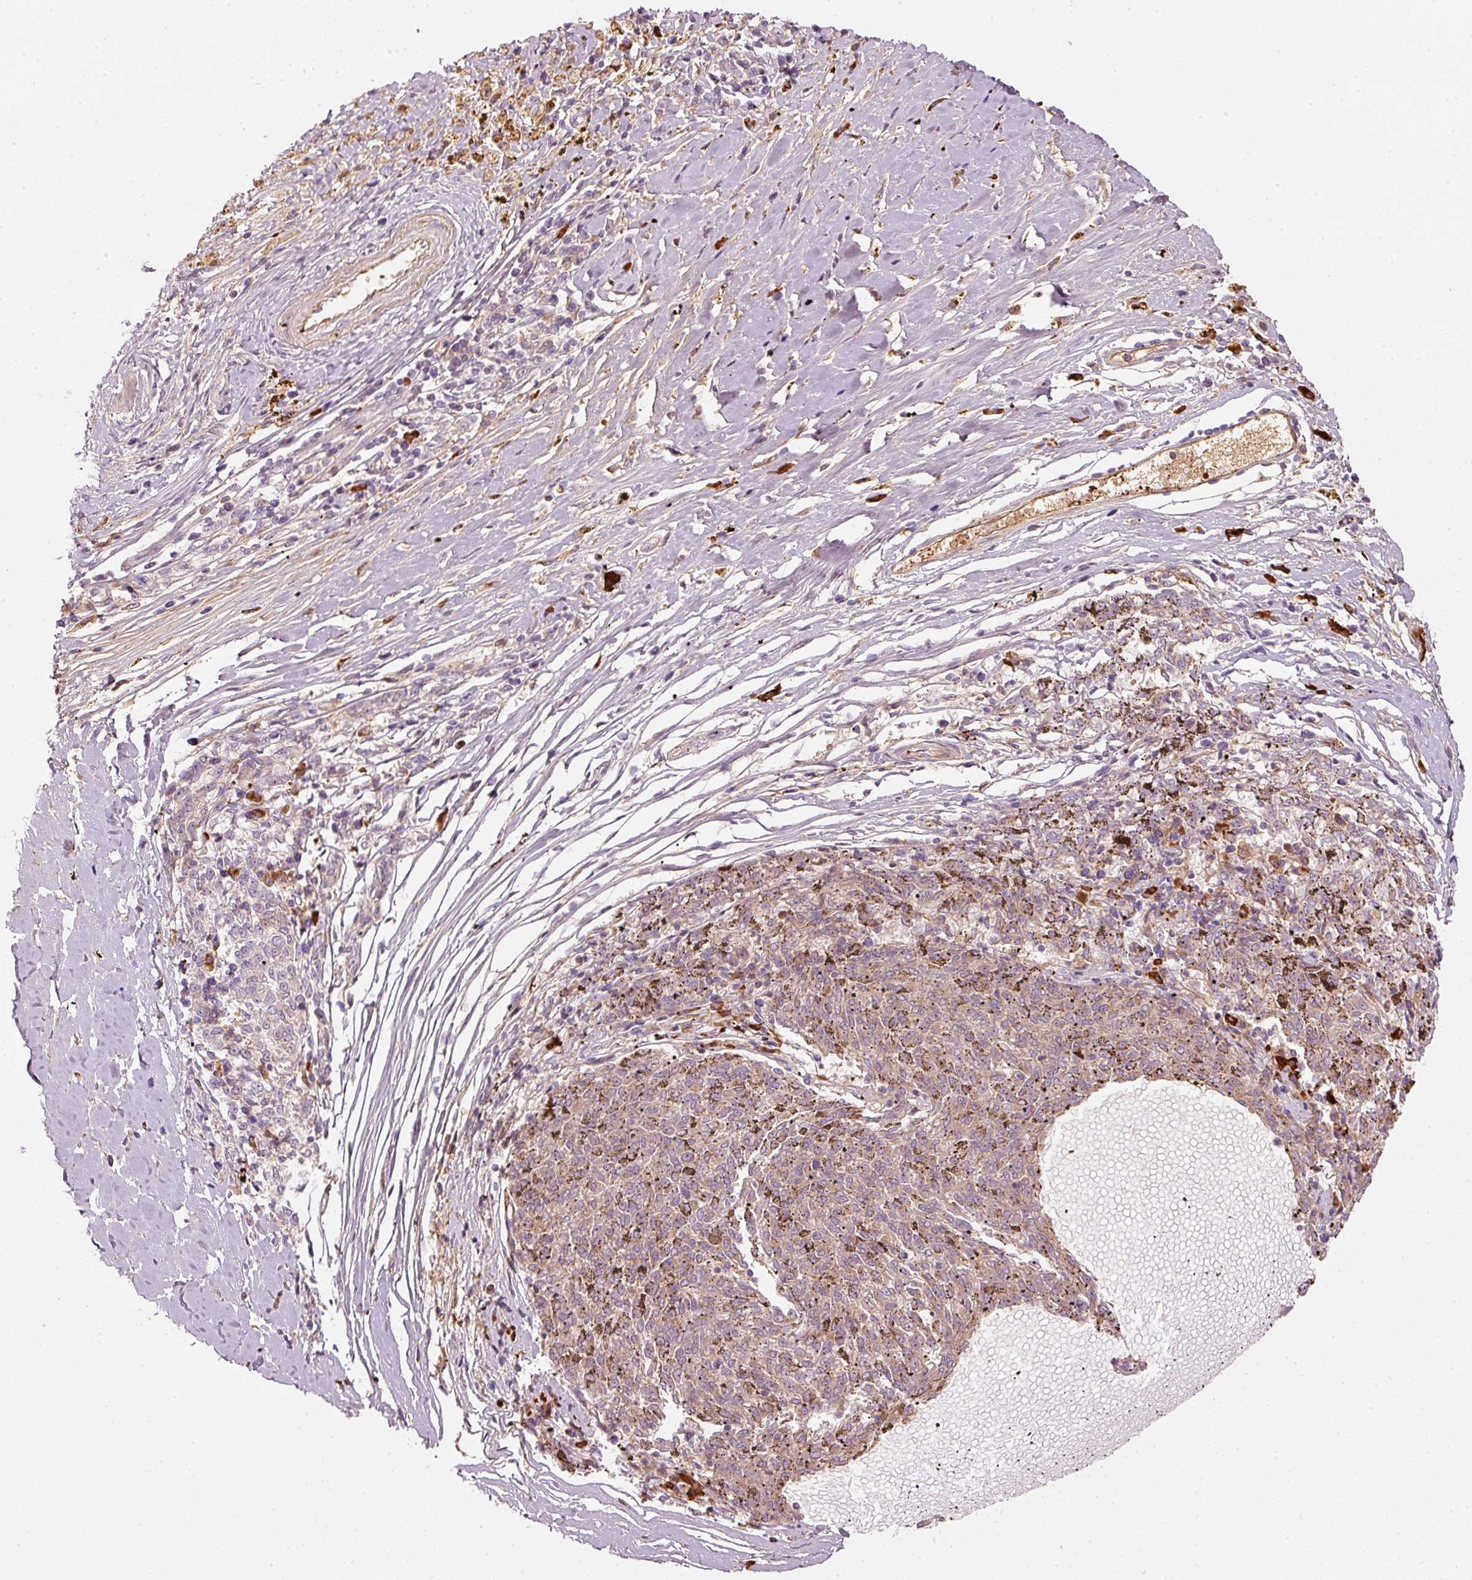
{"staining": {"intensity": "weak", "quantity": ">75%", "location": "cytoplasmic/membranous"}, "tissue": "melanoma", "cell_type": "Tumor cells", "image_type": "cancer", "snomed": [{"axis": "morphology", "description": "Malignant melanoma, NOS"}, {"axis": "topography", "description": "Skin"}], "caption": "Melanoma tissue displays weak cytoplasmic/membranous expression in approximately >75% of tumor cells, visualized by immunohistochemistry.", "gene": "VCAM1", "patient": {"sex": "female", "age": 72}}